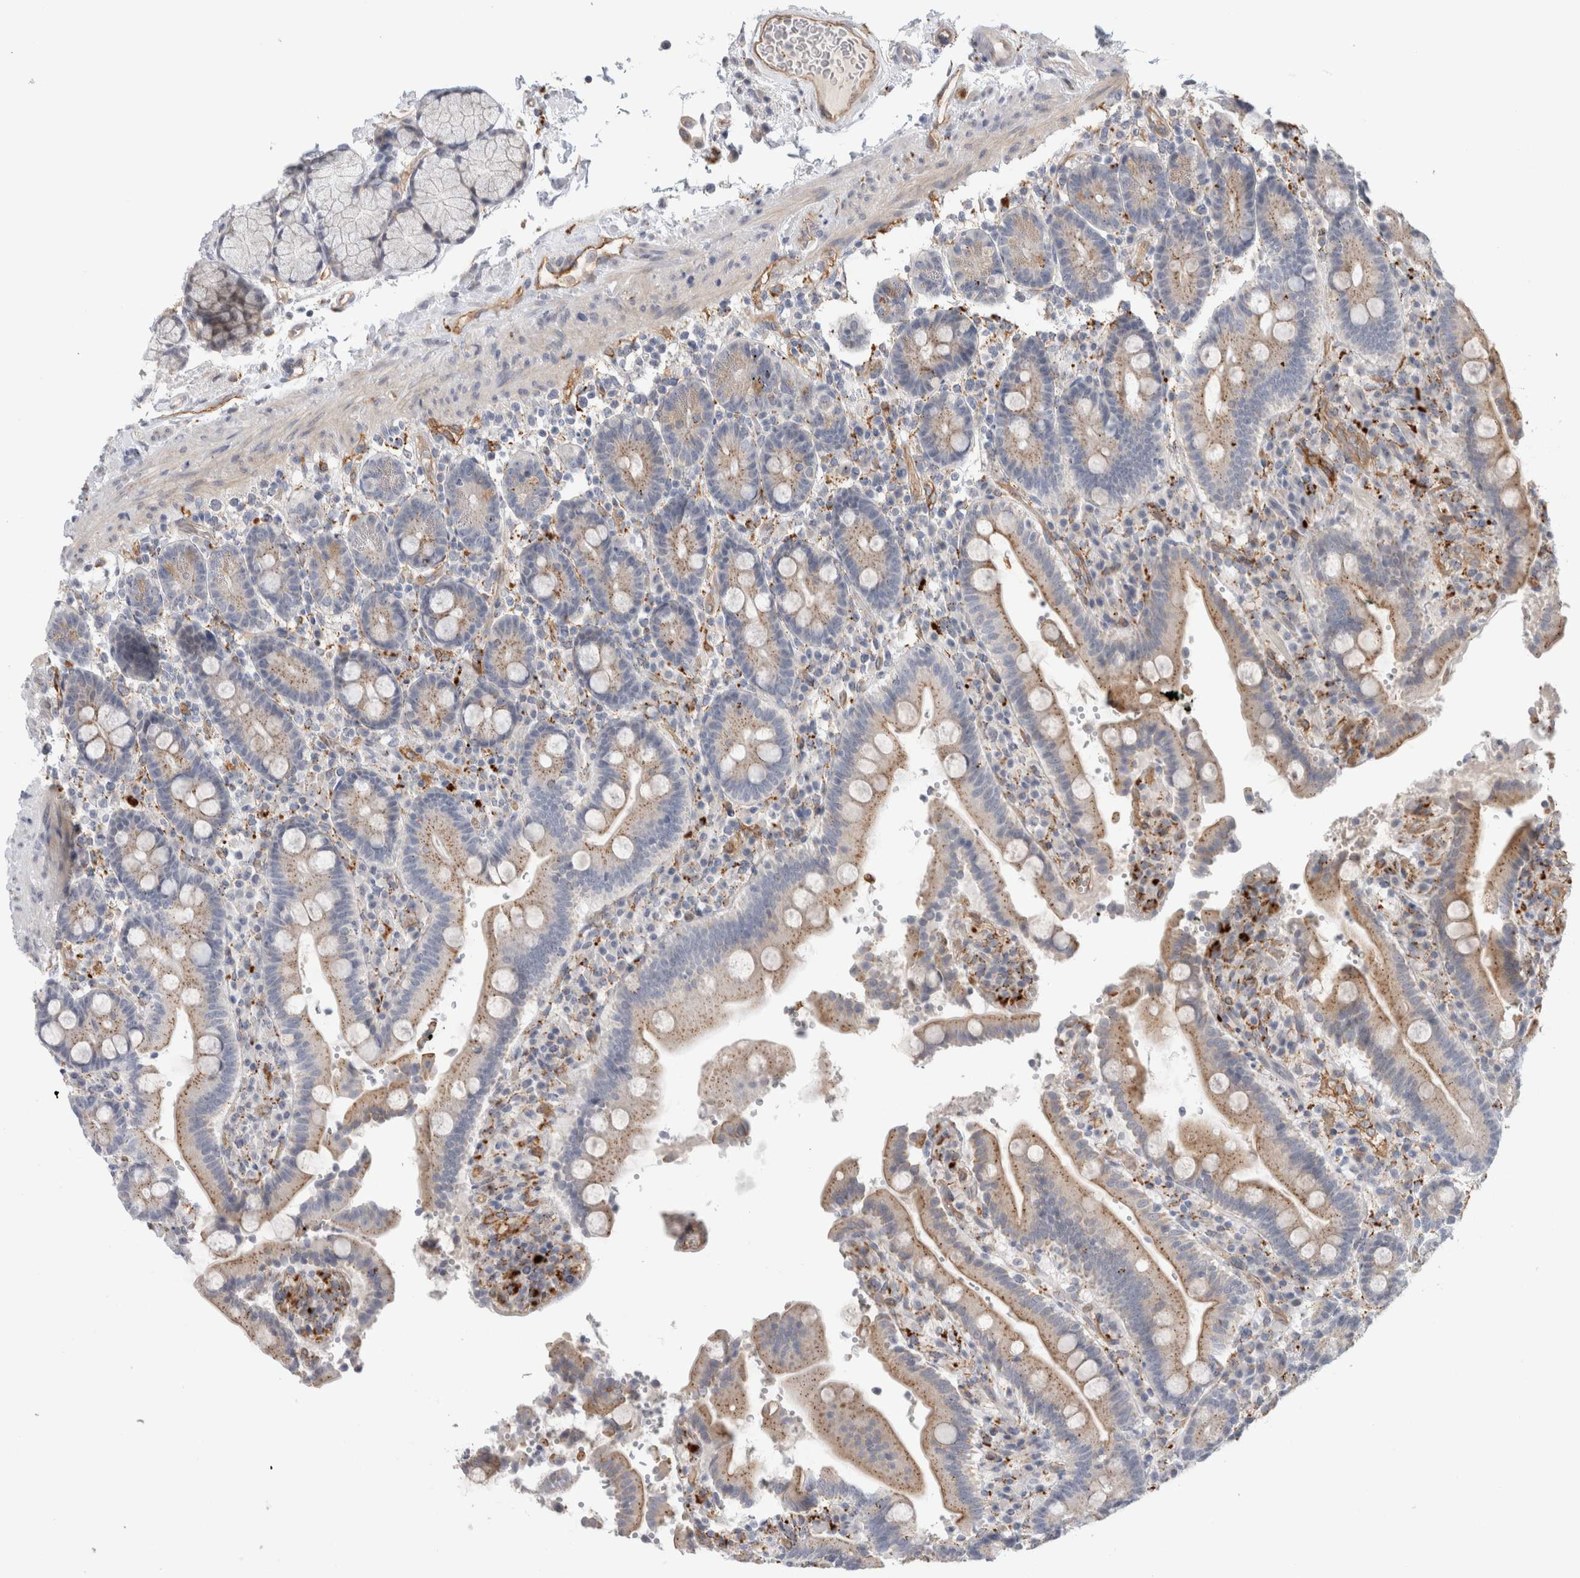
{"staining": {"intensity": "moderate", "quantity": ">75%", "location": "cytoplasmic/membranous"}, "tissue": "duodenum", "cell_type": "Glandular cells", "image_type": "normal", "snomed": [{"axis": "morphology", "description": "Normal tissue, NOS"}, {"axis": "topography", "description": "Small intestine, NOS"}], "caption": "High-power microscopy captured an immunohistochemistry image of normal duodenum, revealing moderate cytoplasmic/membranous staining in about >75% of glandular cells.", "gene": "ANKMY1", "patient": {"sex": "female", "age": 71}}